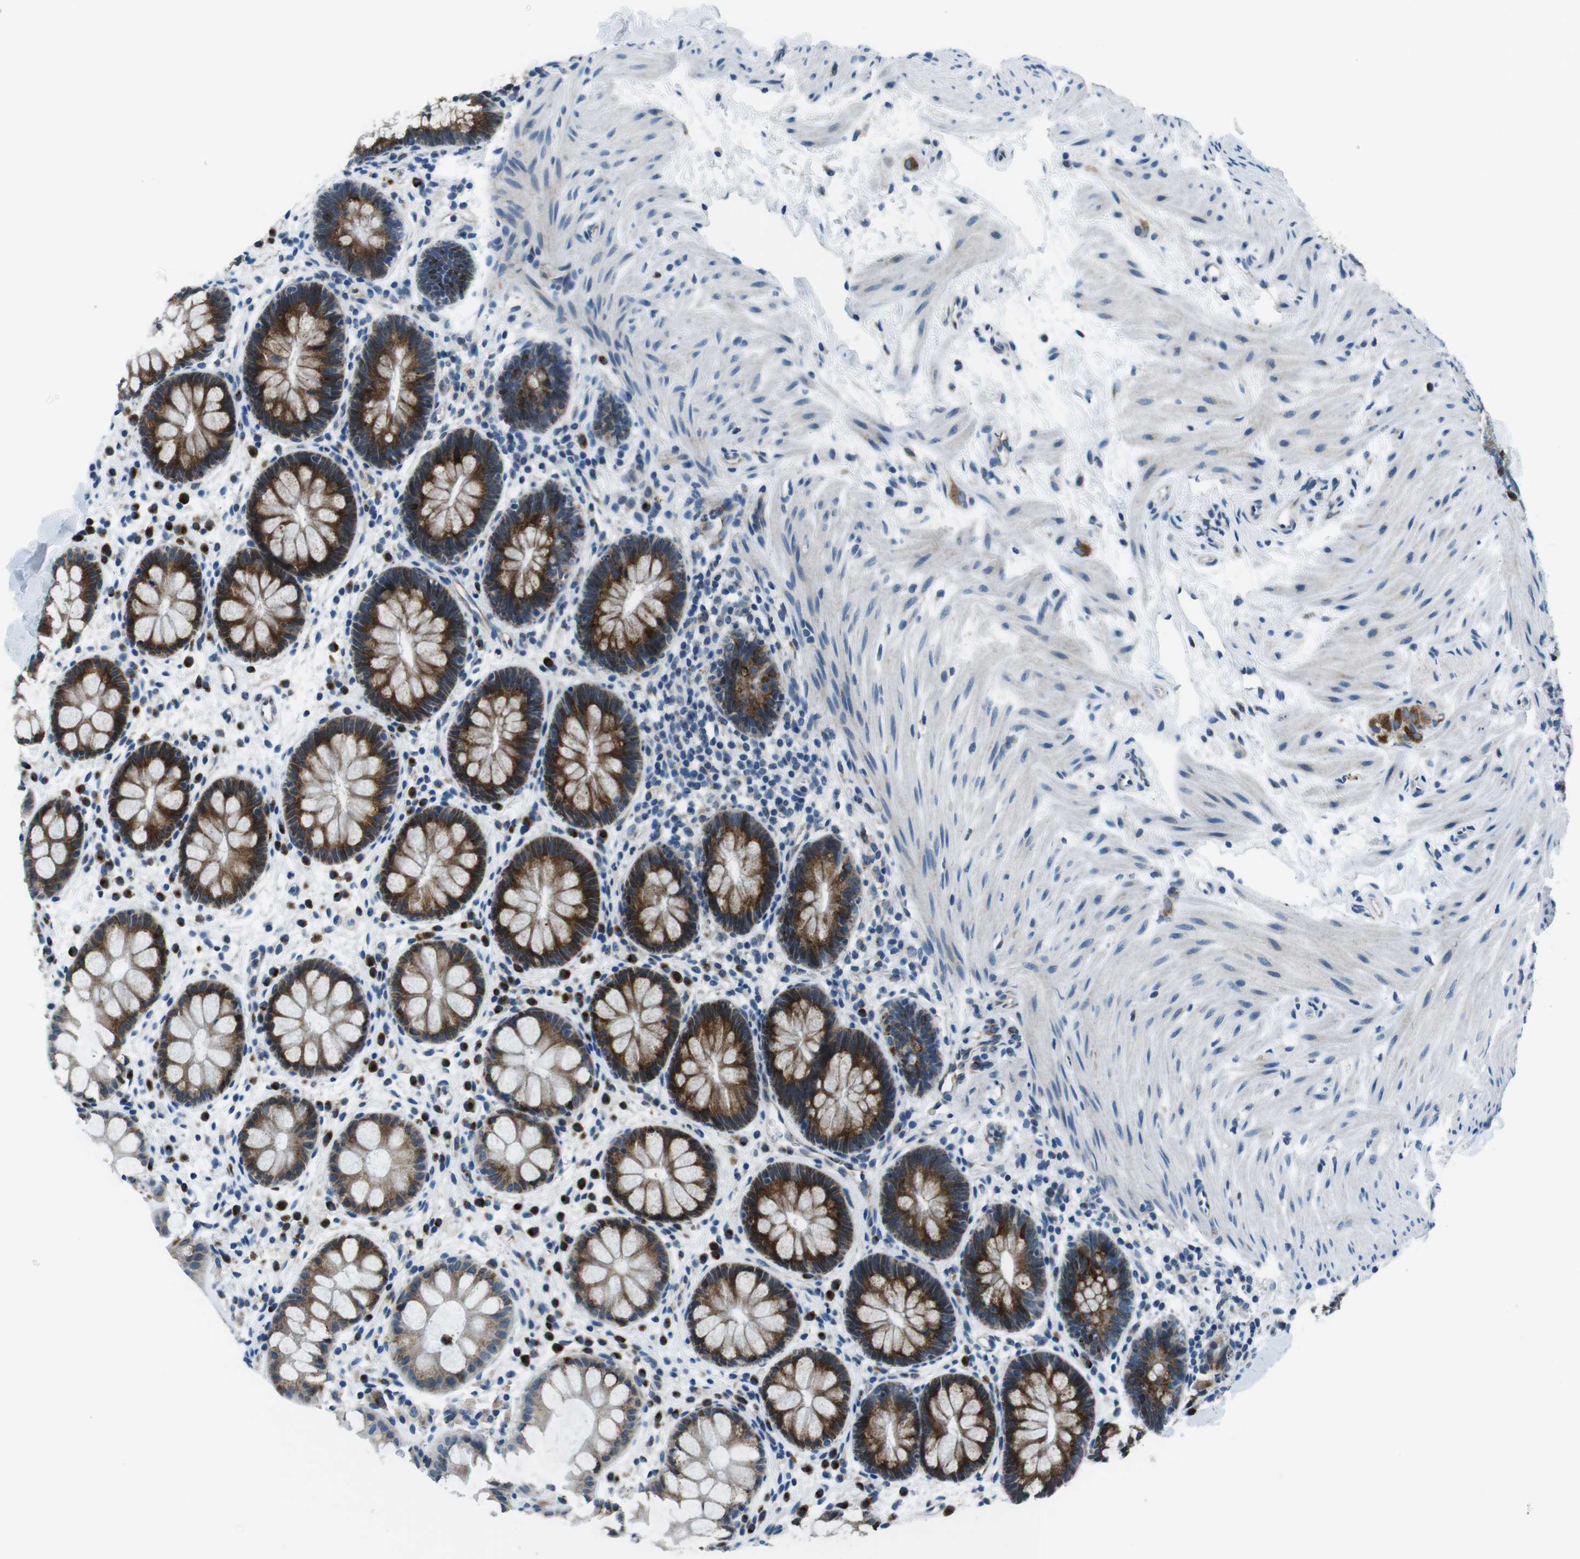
{"staining": {"intensity": "strong", "quantity": ">75%", "location": "cytoplasmic/membranous"}, "tissue": "rectum", "cell_type": "Glandular cells", "image_type": "normal", "snomed": [{"axis": "morphology", "description": "Normal tissue, NOS"}, {"axis": "topography", "description": "Rectum"}], "caption": "Immunohistochemical staining of benign human rectum demonstrates >75% levels of strong cytoplasmic/membranous protein positivity in approximately >75% of glandular cells.", "gene": "NUCB2", "patient": {"sex": "female", "age": 24}}